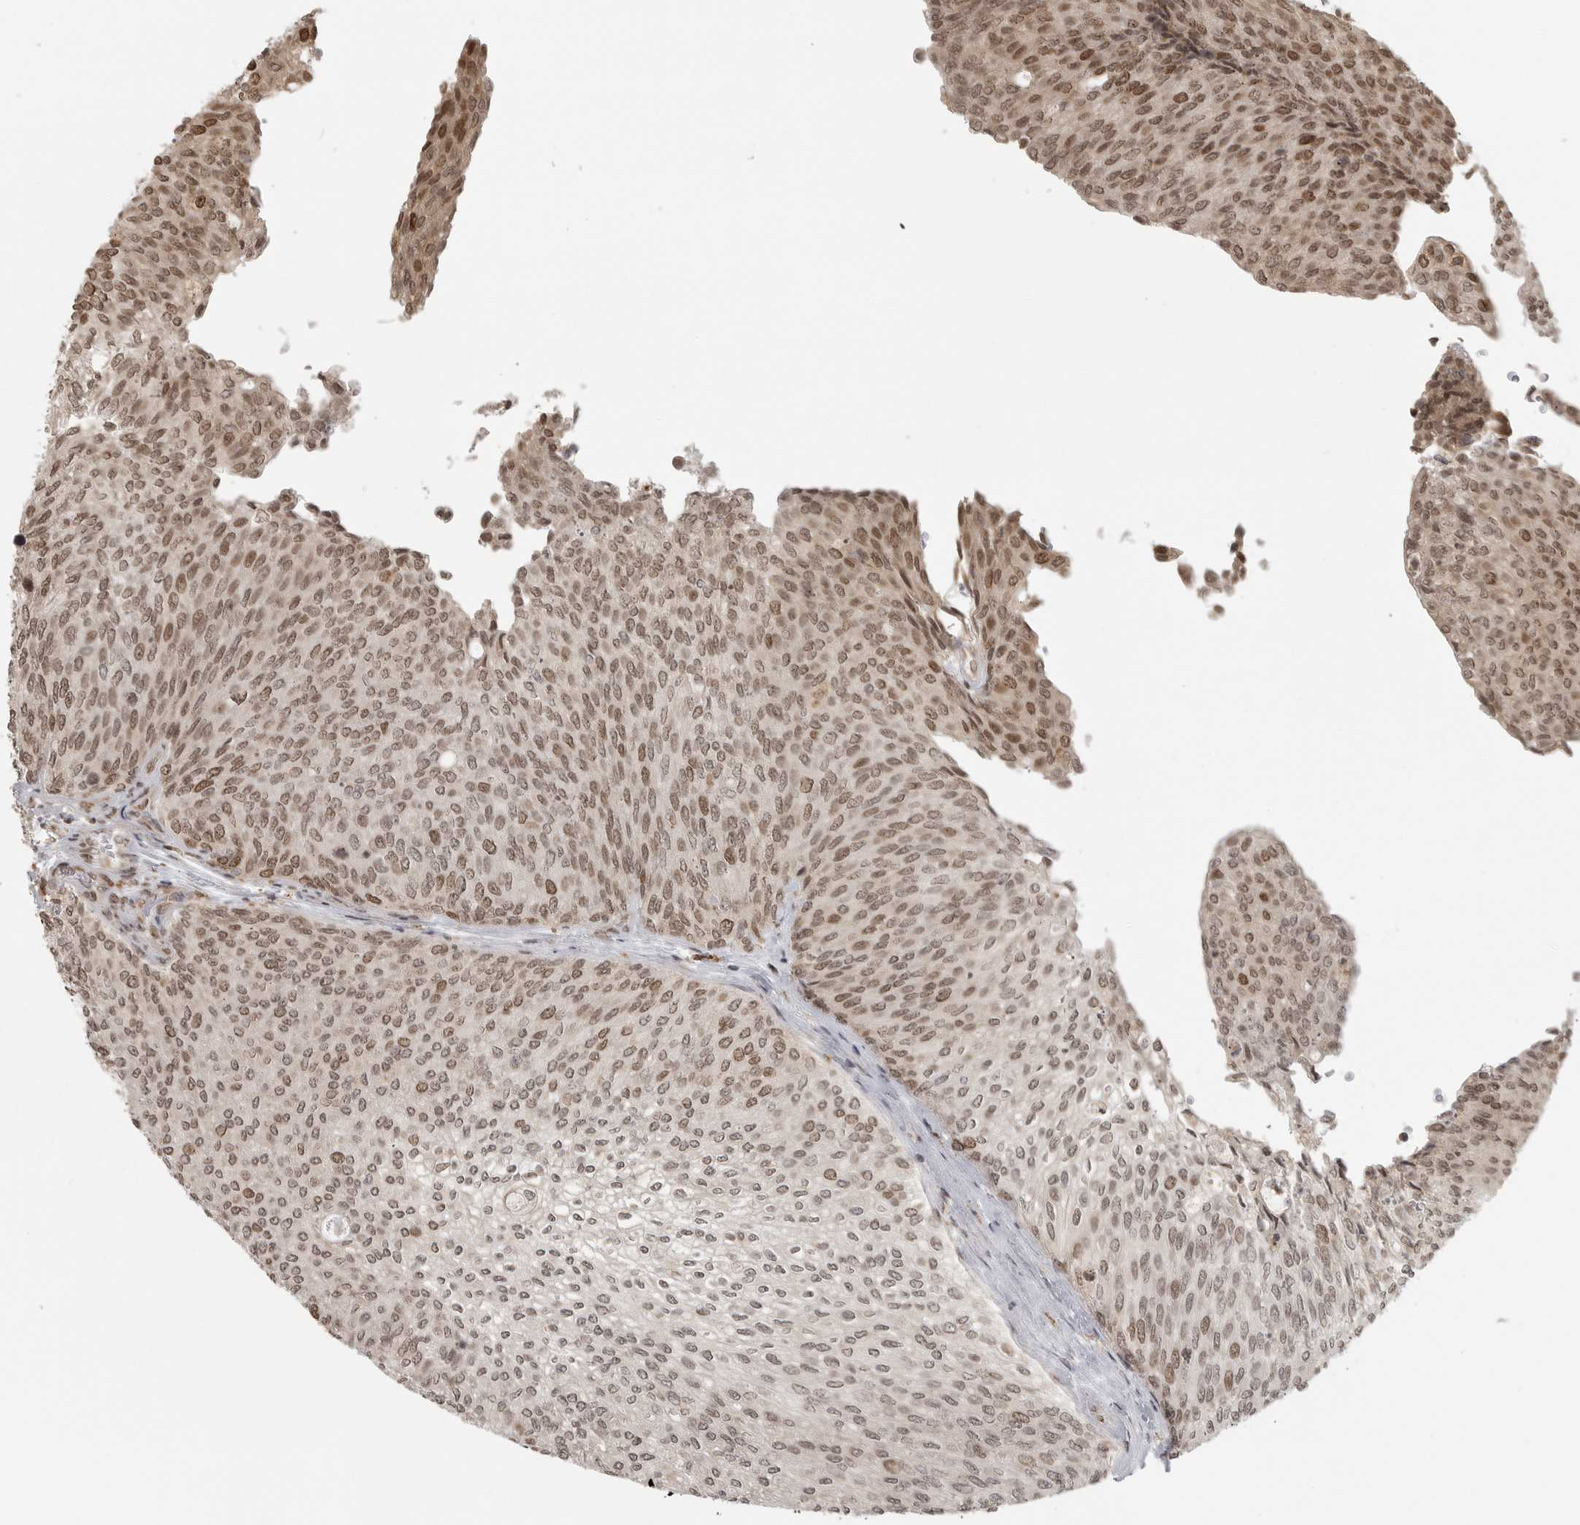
{"staining": {"intensity": "moderate", "quantity": ">75%", "location": "nuclear"}, "tissue": "urothelial cancer", "cell_type": "Tumor cells", "image_type": "cancer", "snomed": [{"axis": "morphology", "description": "Urothelial carcinoma, Low grade"}, {"axis": "topography", "description": "Urinary bladder"}], "caption": "Moderate nuclear positivity is present in about >75% of tumor cells in low-grade urothelial carcinoma.", "gene": "ISG20L2", "patient": {"sex": "female", "age": 79}}